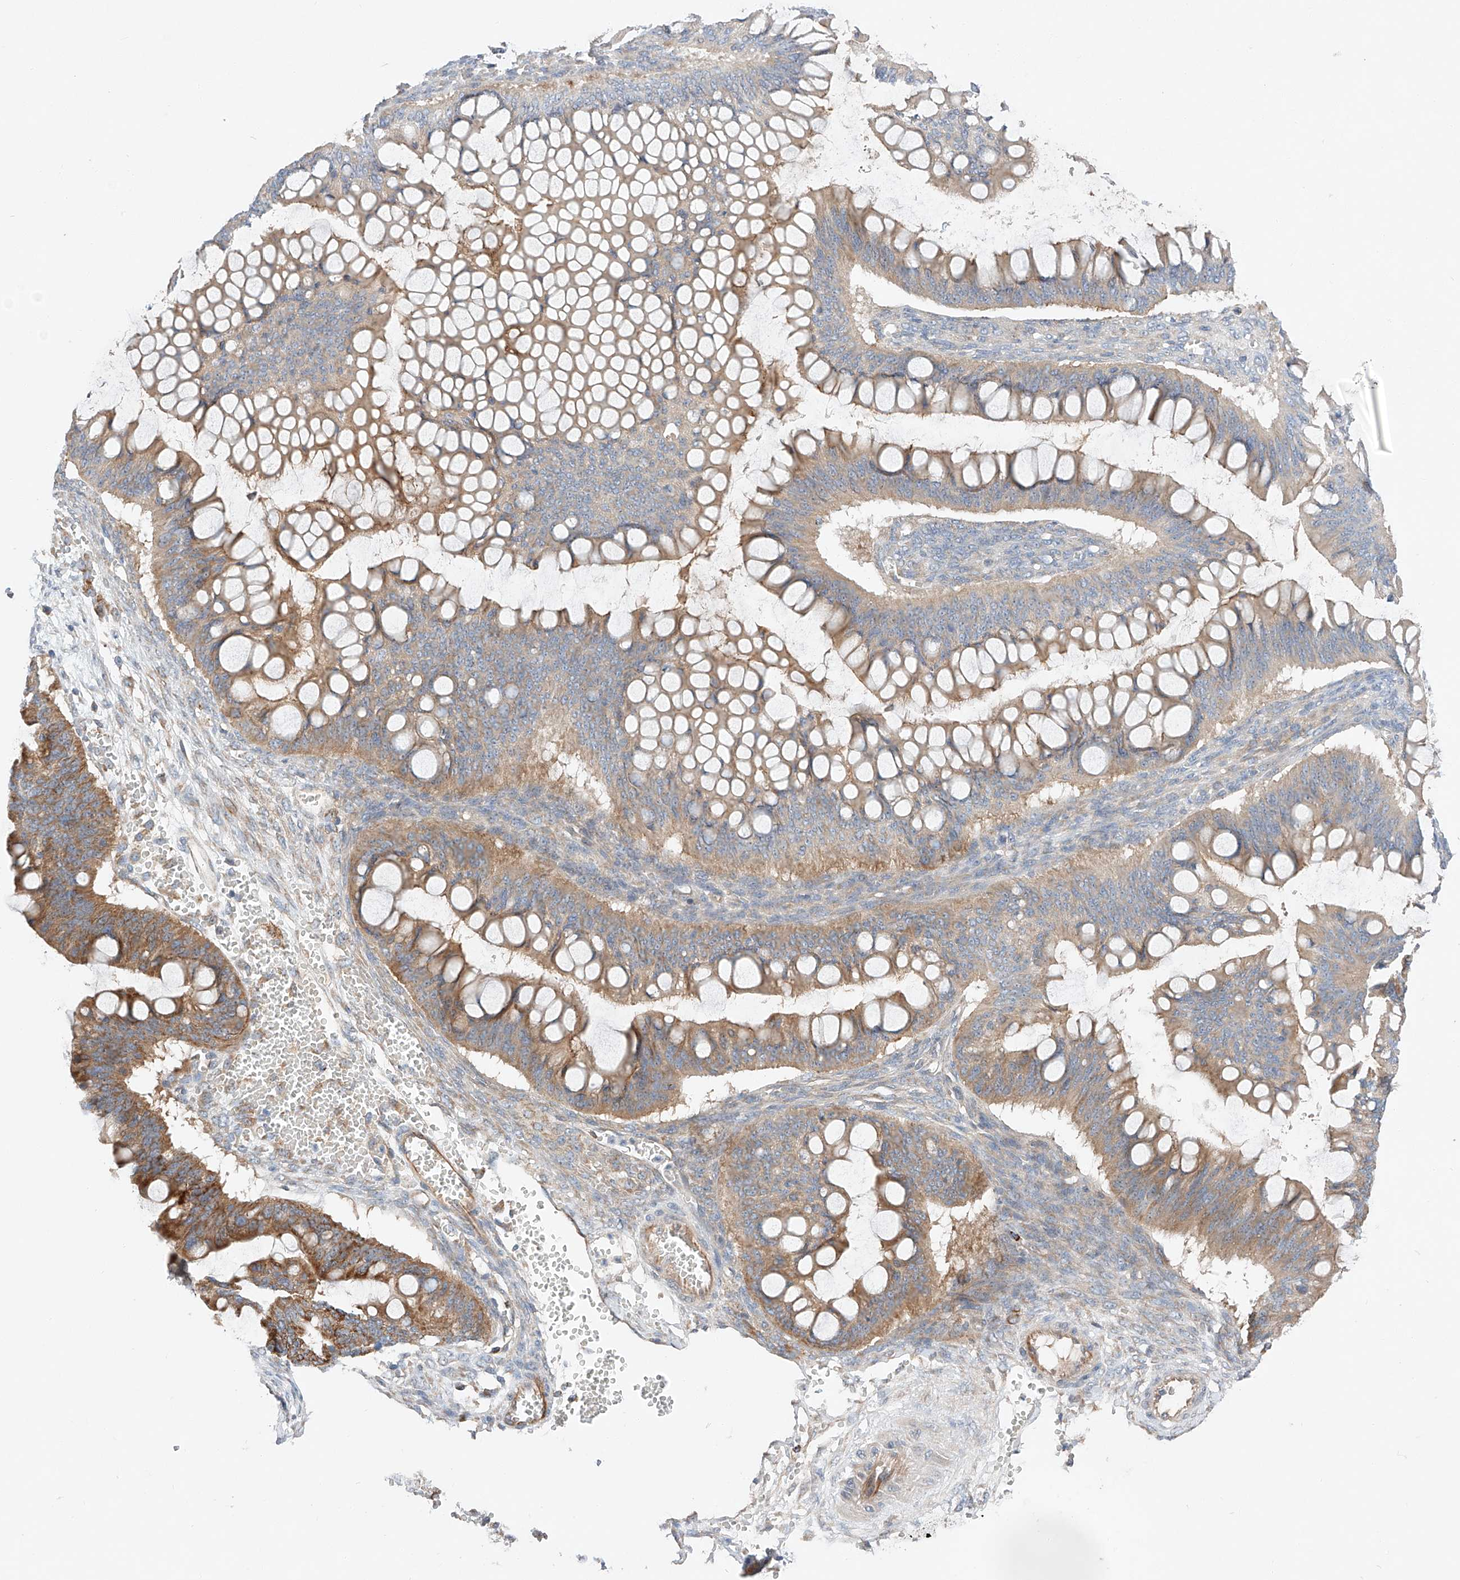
{"staining": {"intensity": "moderate", "quantity": ">75%", "location": "cytoplasmic/membranous"}, "tissue": "ovarian cancer", "cell_type": "Tumor cells", "image_type": "cancer", "snomed": [{"axis": "morphology", "description": "Cystadenocarcinoma, mucinous, NOS"}, {"axis": "topography", "description": "Ovary"}], "caption": "This image reveals IHC staining of human ovarian mucinous cystadenocarcinoma, with medium moderate cytoplasmic/membranous expression in about >75% of tumor cells.", "gene": "RUSC1", "patient": {"sex": "female", "age": 73}}